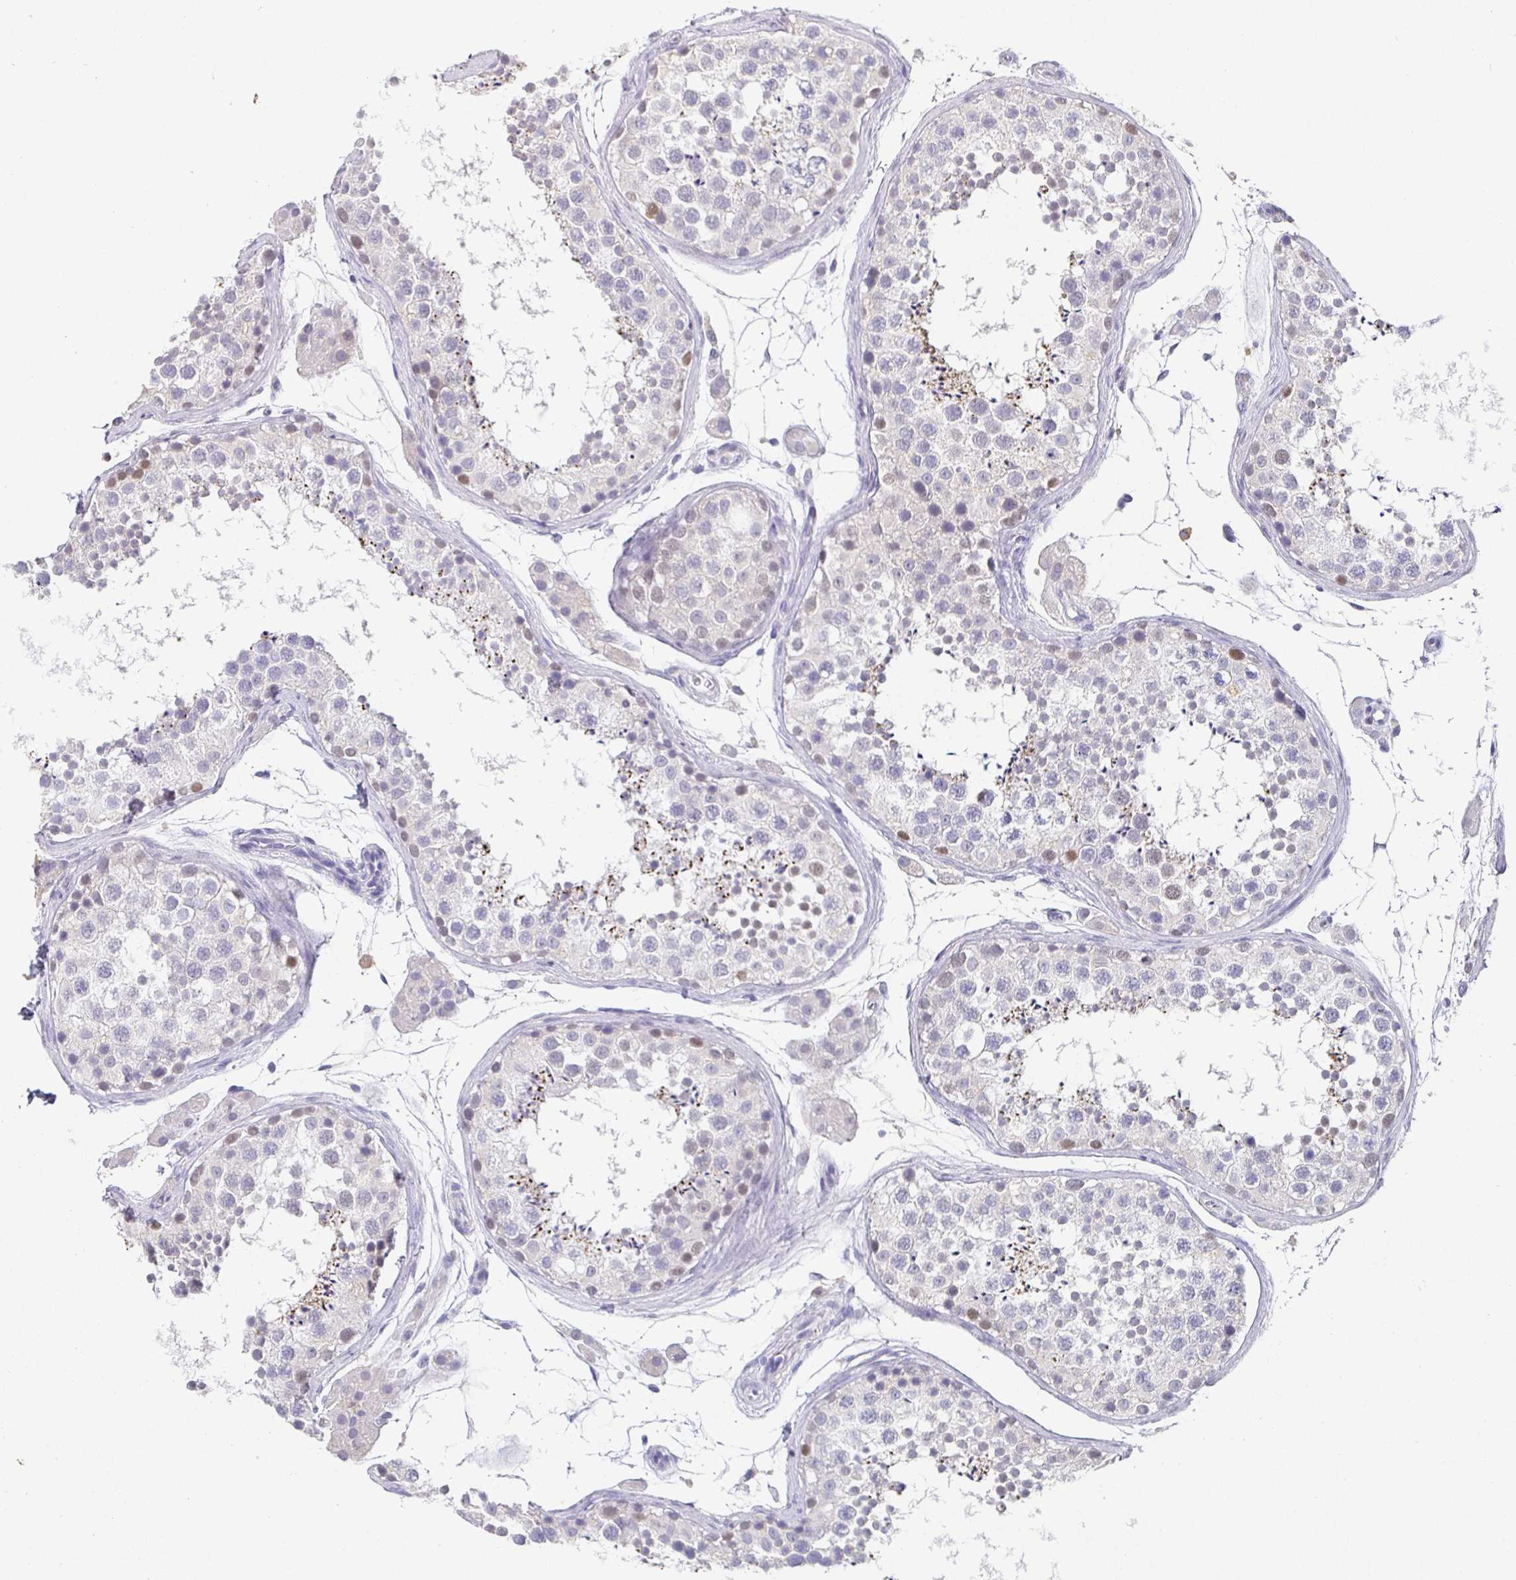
{"staining": {"intensity": "moderate", "quantity": "<25%", "location": "nuclear"}, "tissue": "testis", "cell_type": "Cells in seminiferous ducts", "image_type": "normal", "snomed": [{"axis": "morphology", "description": "Normal tissue, NOS"}, {"axis": "topography", "description": "Testis"}], "caption": "IHC of unremarkable testis reveals low levels of moderate nuclear expression in approximately <25% of cells in seminiferous ducts.", "gene": "SATB1", "patient": {"sex": "male", "age": 41}}